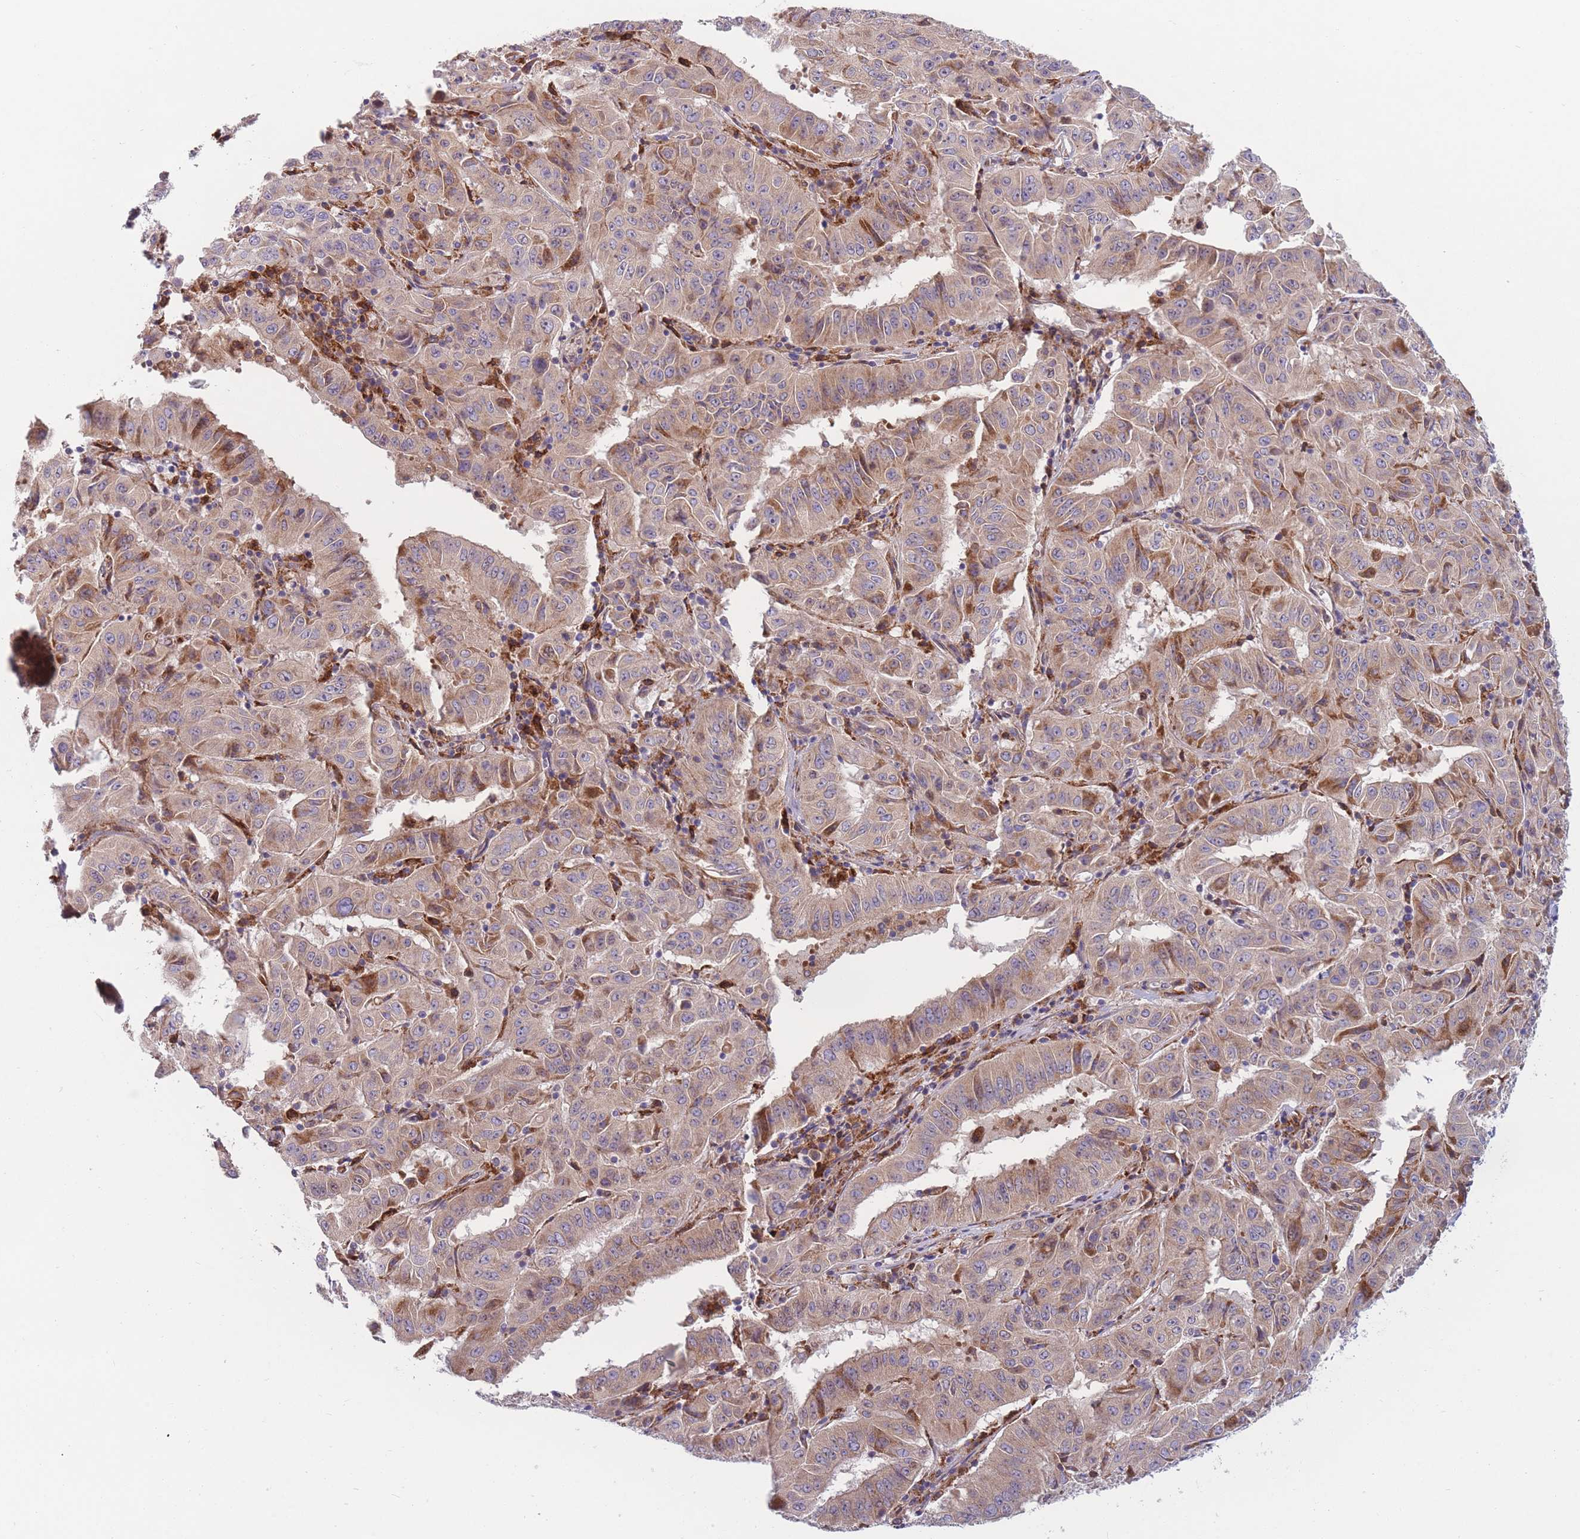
{"staining": {"intensity": "moderate", "quantity": "25%-75%", "location": "cytoplasmic/membranous"}, "tissue": "pancreatic cancer", "cell_type": "Tumor cells", "image_type": "cancer", "snomed": [{"axis": "morphology", "description": "Adenocarcinoma, NOS"}, {"axis": "topography", "description": "Pancreas"}], "caption": "Adenocarcinoma (pancreatic) tissue shows moderate cytoplasmic/membranous staining in about 25%-75% of tumor cells, visualized by immunohistochemistry. (Brightfield microscopy of DAB IHC at high magnification).", "gene": "TMEM131L", "patient": {"sex": "male", "age": 63}}